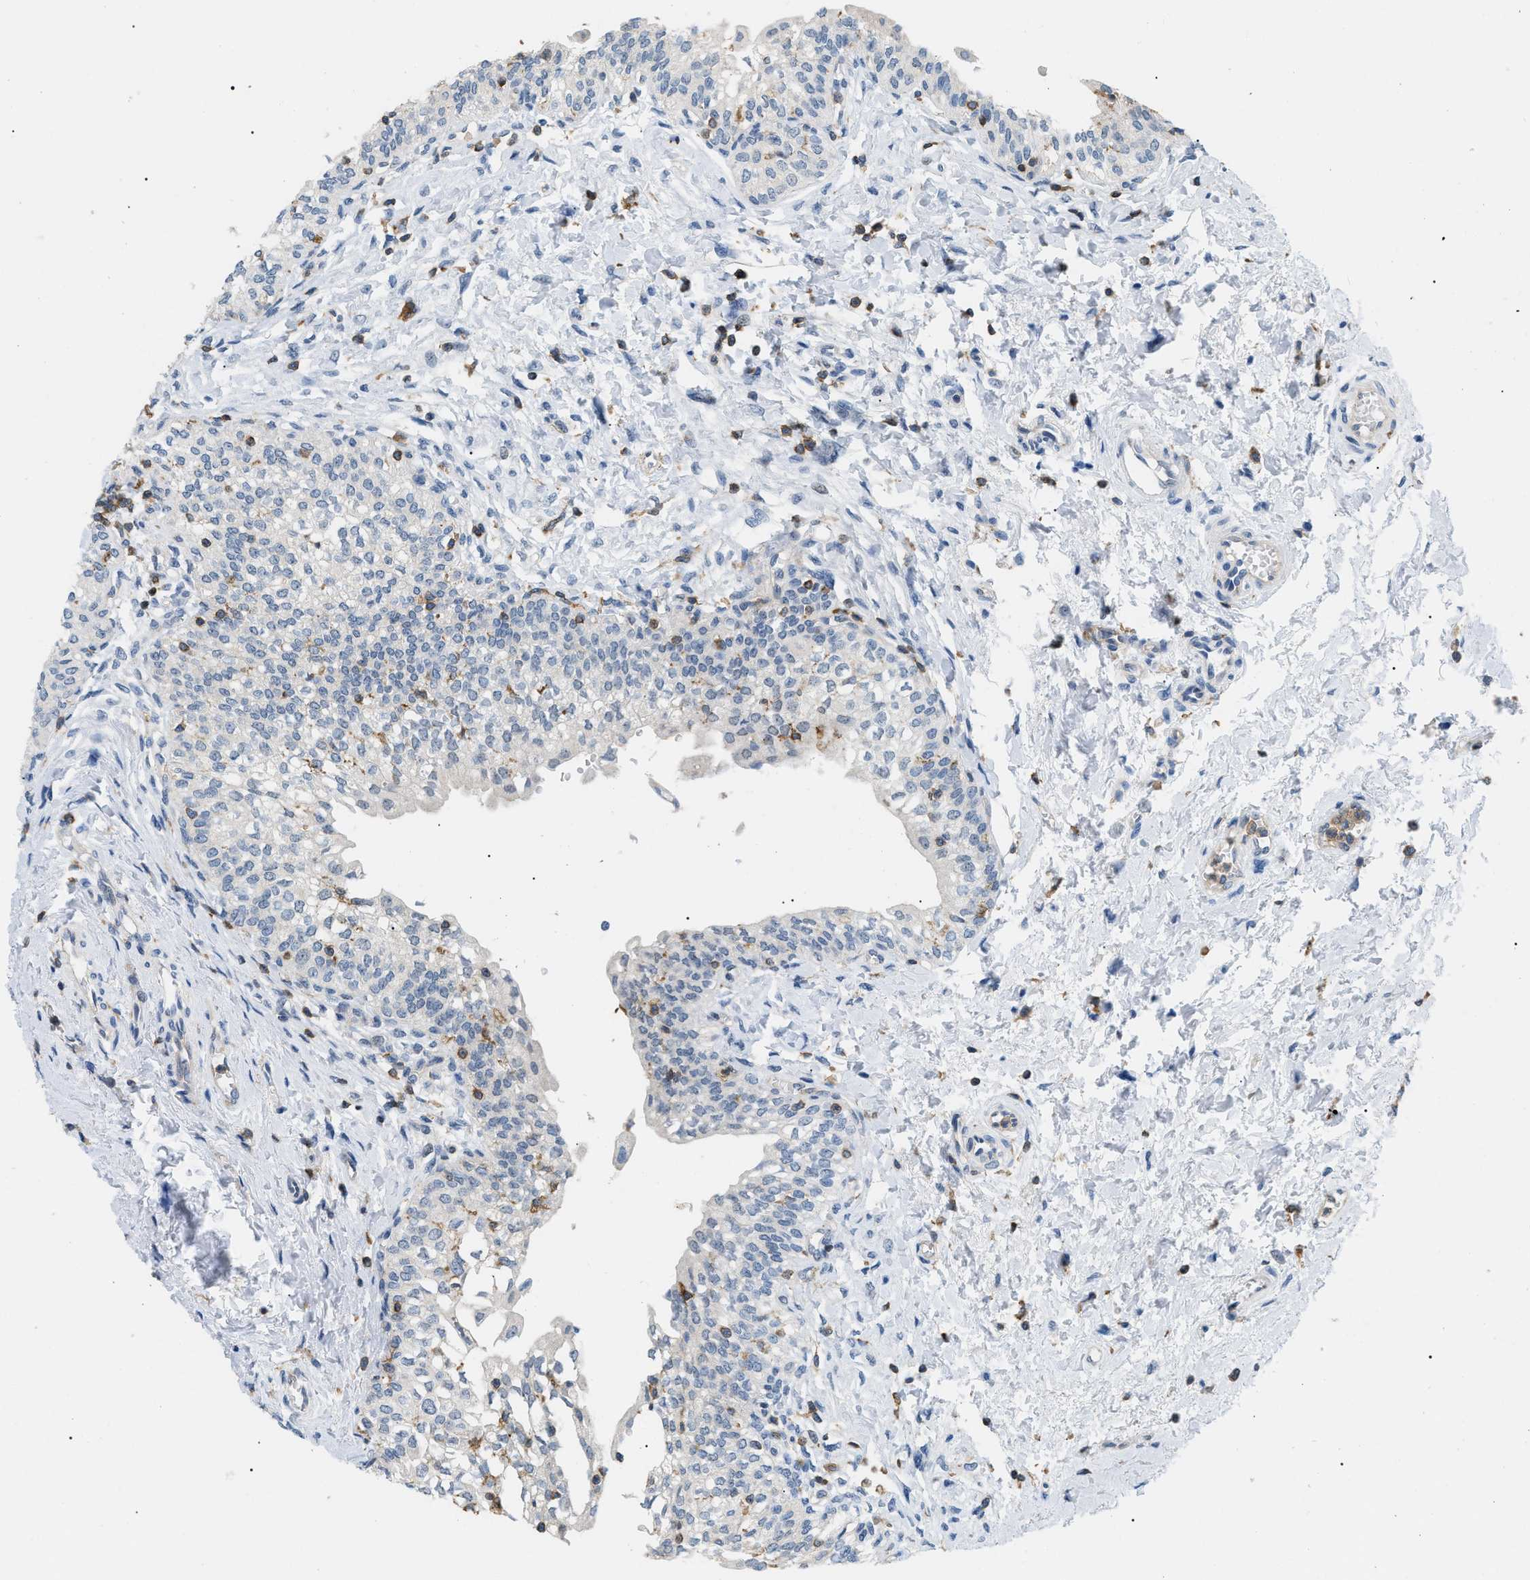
{"staining": {"intensity": "negative", "quantity": "none", "location": "none"}, "tissue": "urinary bladder", "cell_type": "Urothelial cells", "image_type": "normal", "snomed": [{"axis": "morphology", "description": "Normal tissue, NOS"}, {"axis": "topography", "description": "Urinary bladder"}], "caption": "An IHC image of normal urinary bladder is shown. There is no staining in urothelial cells of urinary bladder.", "gene": "INPP5D", "patient": {"sex": "male", "age": 55}}